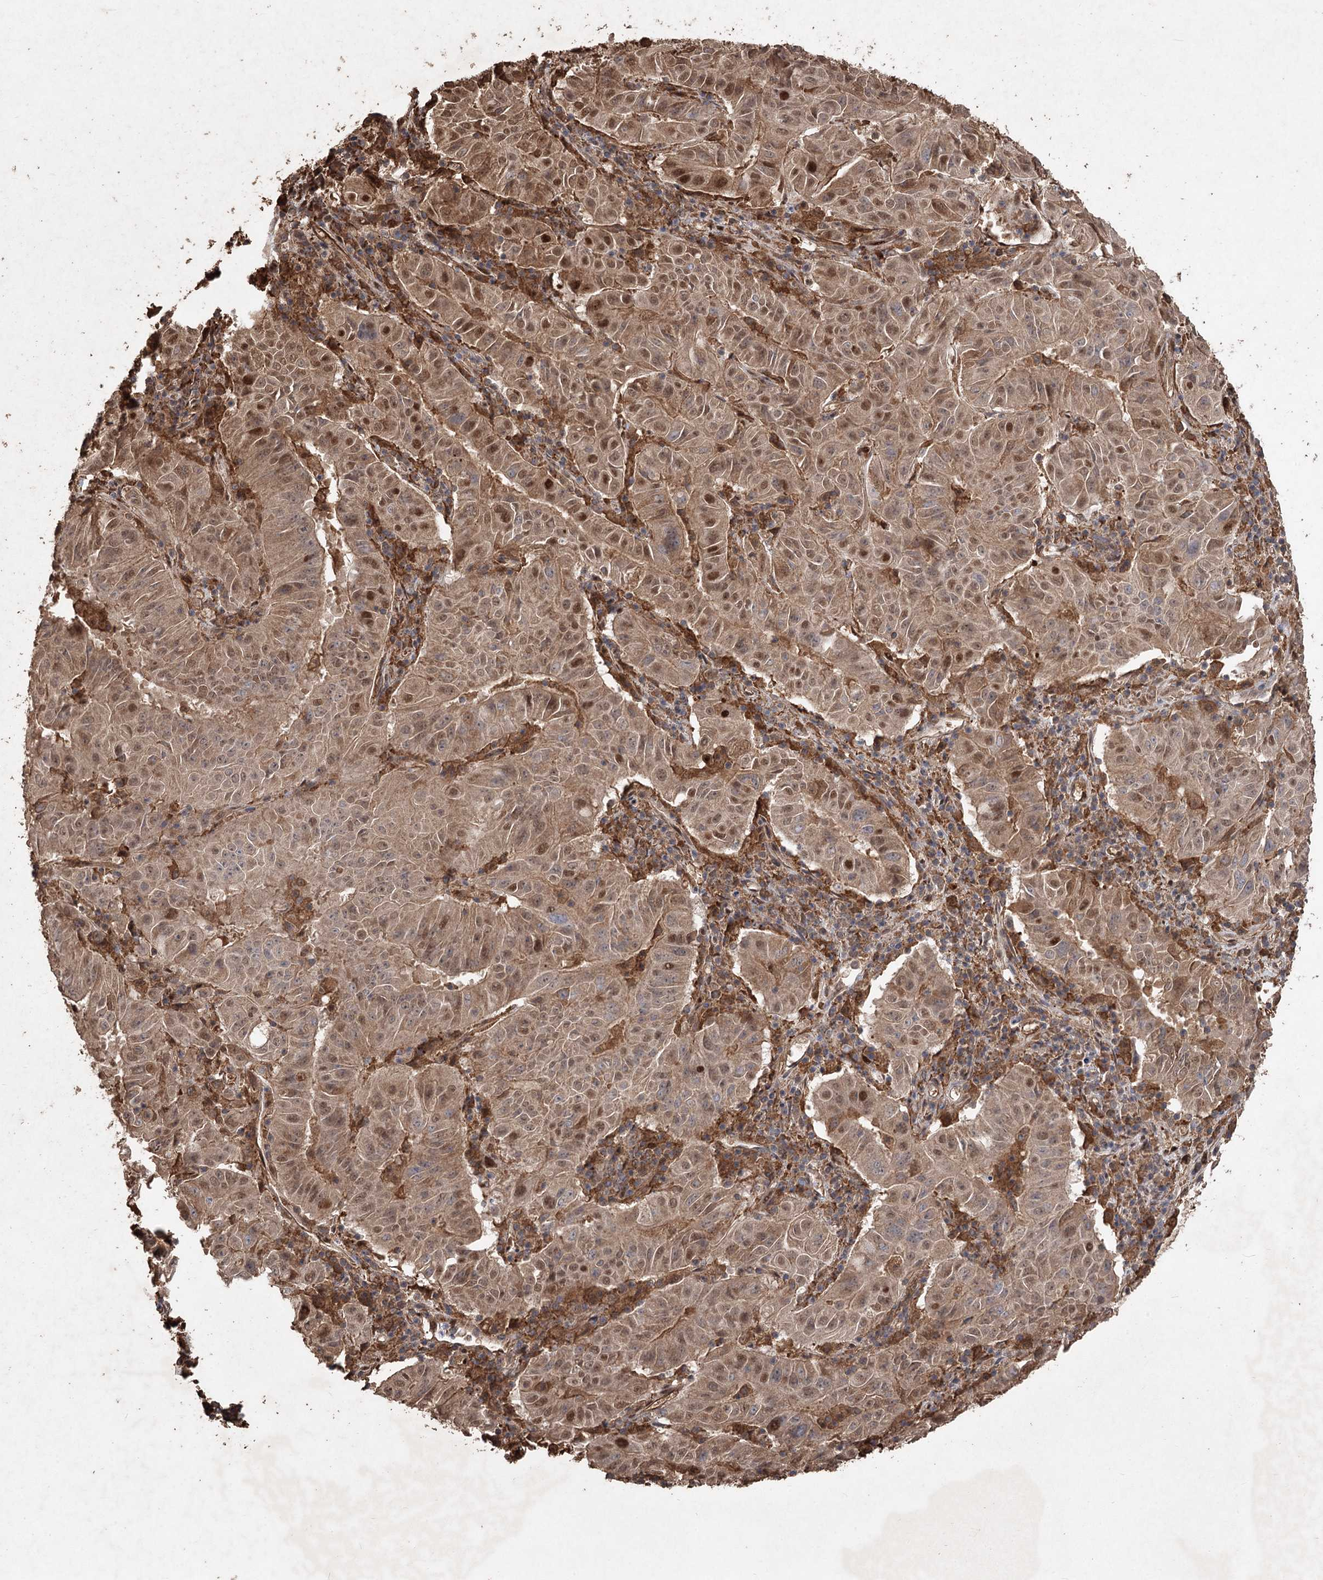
{"staining": {"intensity": "moderate", "quantity": ">75%", "location": "cytoplasmic/membranous,nuclear"}, "tissue": "pancreatic cancer", "cell_type": "Tumor cells", "image_type": "cancer", "snomed": [{"axis": "morphology", "description": "Adenocarcinoma, NOS"}, {"axis": "topography", "description": "Pancreas"}], "caption": "There is medium levels of moderate cytoplasmic/membranous and nuclear positivity in tumor cells of pancreatic cancer, as demonstrated by immunohistochemical staining (brown color).", "gene": "FBXO7", "patient": {"sex": "male", "age": 63}}